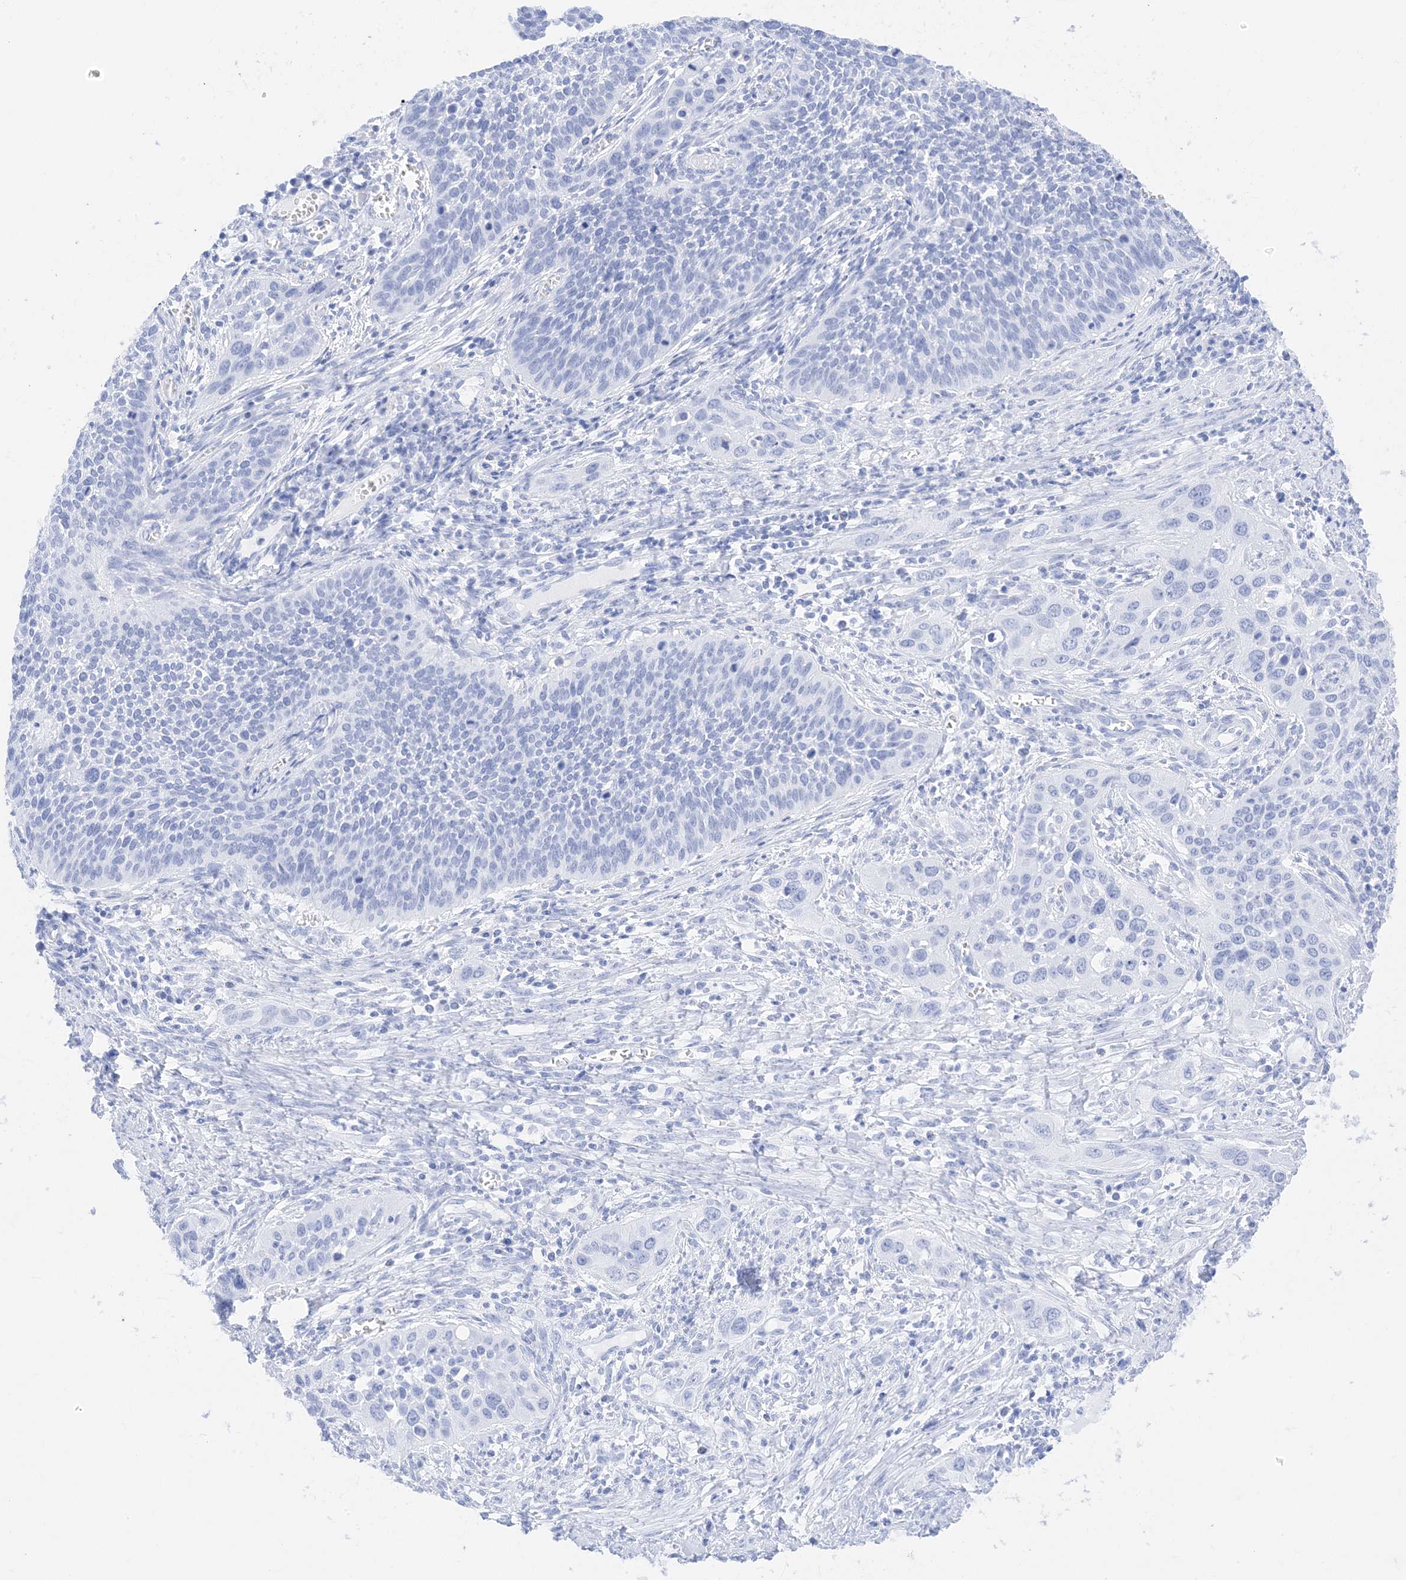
{"staining": {"intensity": "negative", "quantity": "none", "location": "none"}, "tissue": "cervical cancer", "cell_type": "Tumor cells", "image_type": "cancer", "snomed": [{"axis": "morphology", "description": "Squamous cell carcinoma, NOS"}, {"axis": "topography", "description": "Cervix"}], "caption": "A photomicrograph of human cervical cancer (squamous cell carcinoma) is negative for staining in tumor cells.", "gene": "MUC17", "patient": {"sex": "female", "age": 34}}